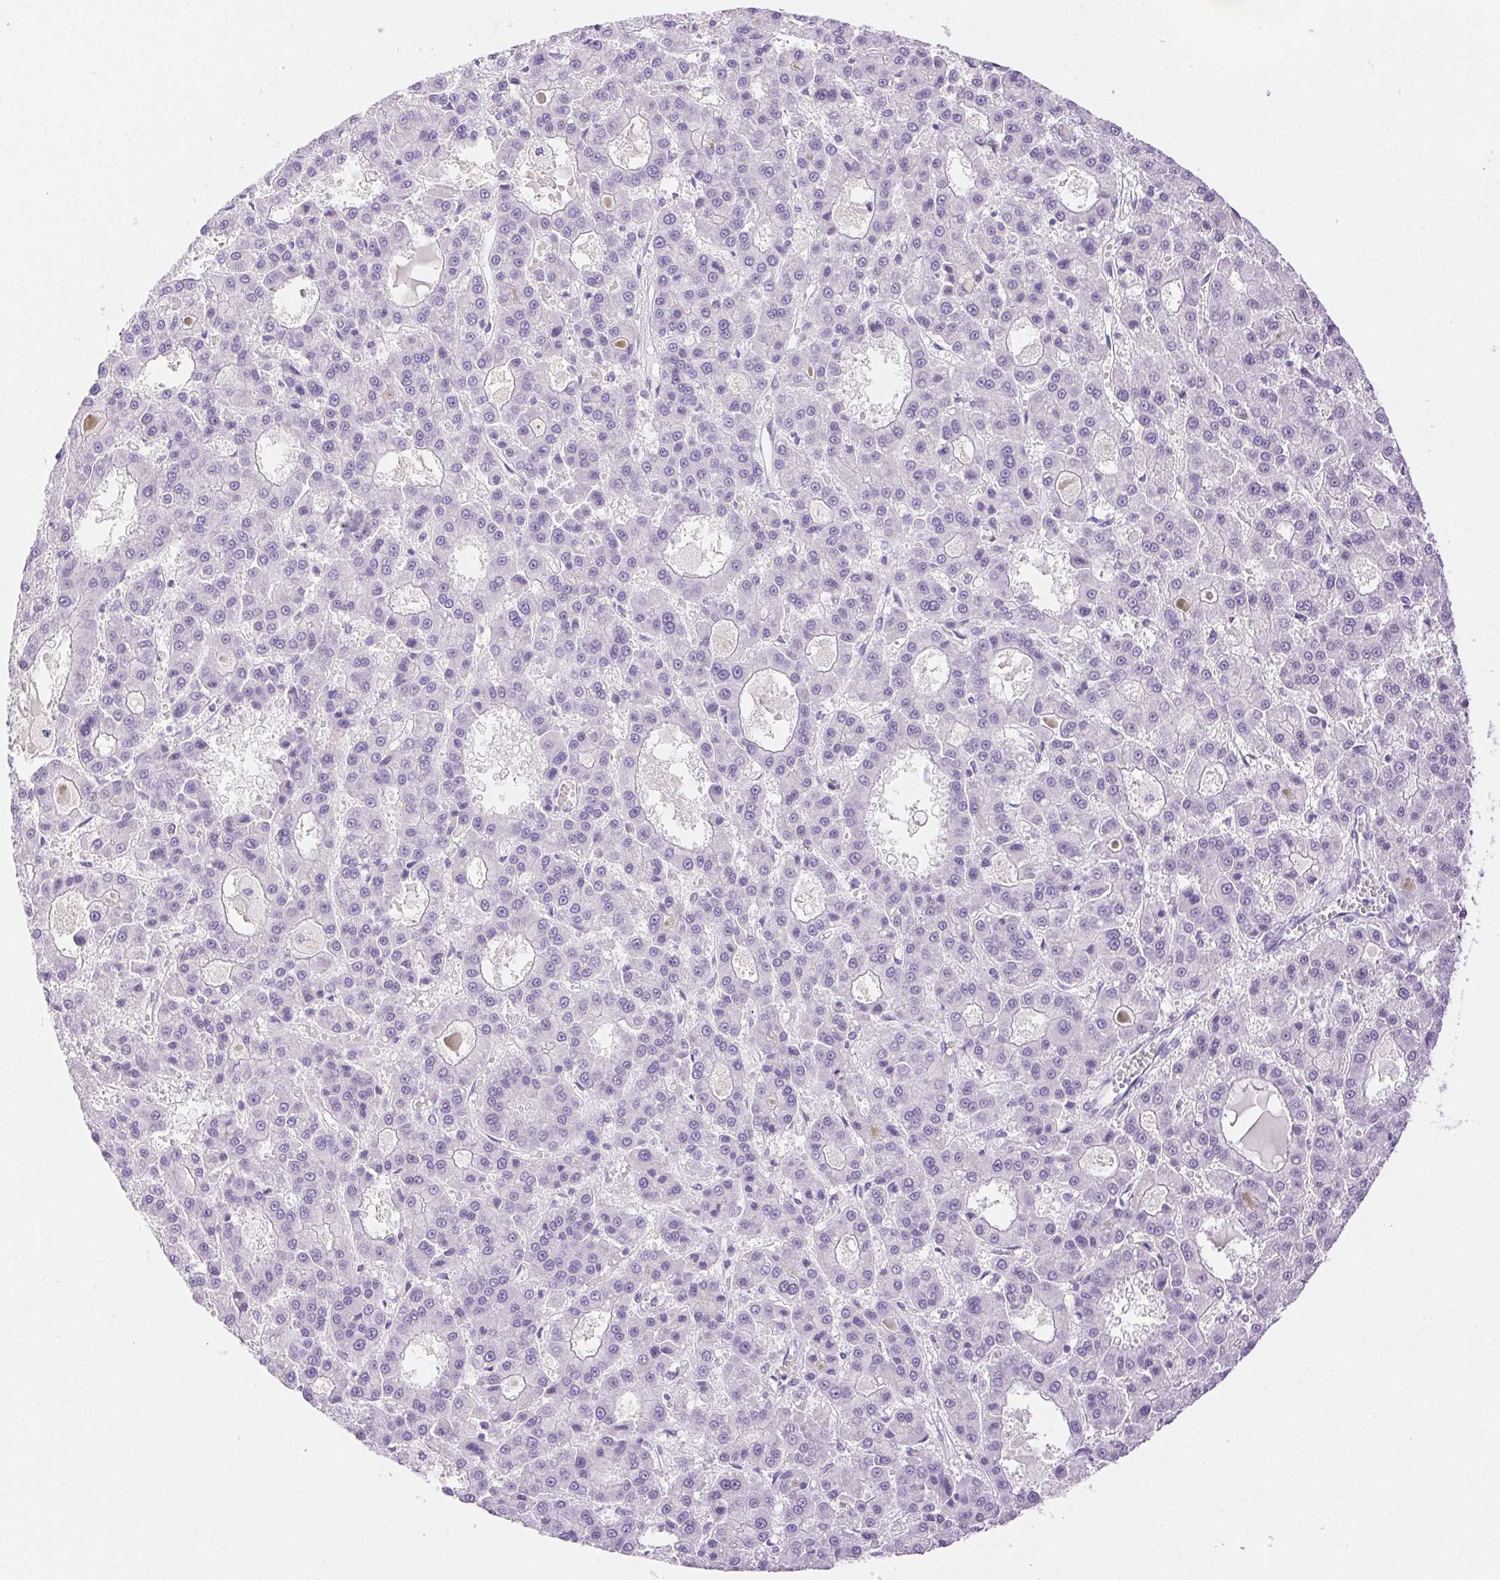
{"staining": {"intensity": "negative", "quantity": "none", "location": "none"}, "tissue": "liver cancer", "cell_type": "Tumor cells", "image_type": "cancer", "snomed": [{"axis": "morphology", "description": "Carcinoma, Hepatocellular, NOS"}, {"axis": "topography", "description": "Liver"}], "caption": "A high-resolution histopathology image shows IHC staining of liver cancer (hepatocellular carcinoma), which exhibits no significant positivity in tumor cells.", "gene": "SPACA4", "patient": {"sex": "male", "age": 70}}